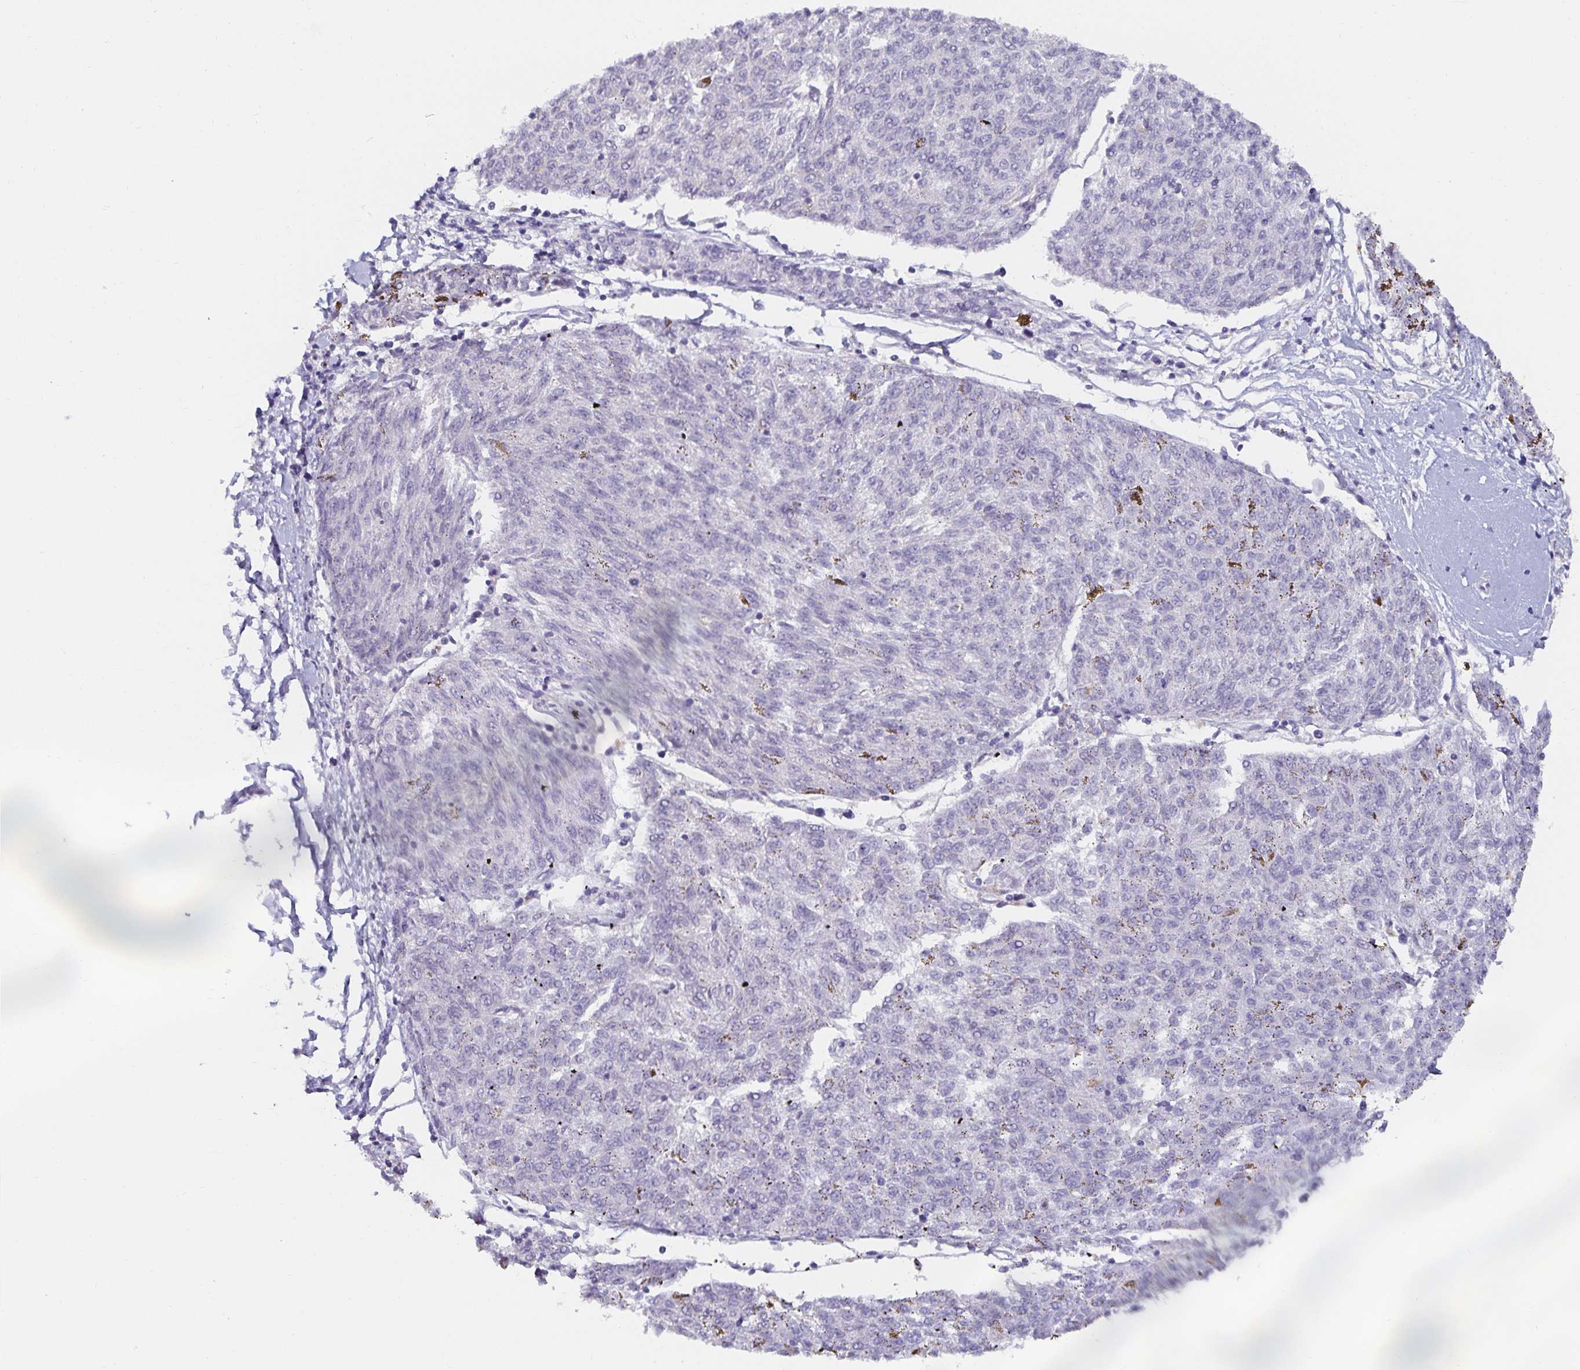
{"staining": {"intensity": "negative", "quantity": "none", "location": "none"}, "tissue": "melanoma", "cell_type": "Tumor cells", "image_type": "cancer", "snomed": [{"axis": "morphology", "description": "Malignant melanoma, NOS"}, {"axis": "topography", "description": "Skin"}], "caption": "Tumor cells are negative for protein expression in human melanoma.", "gene": "PDX1", "patient": {"sex": "female", "age": 72}}